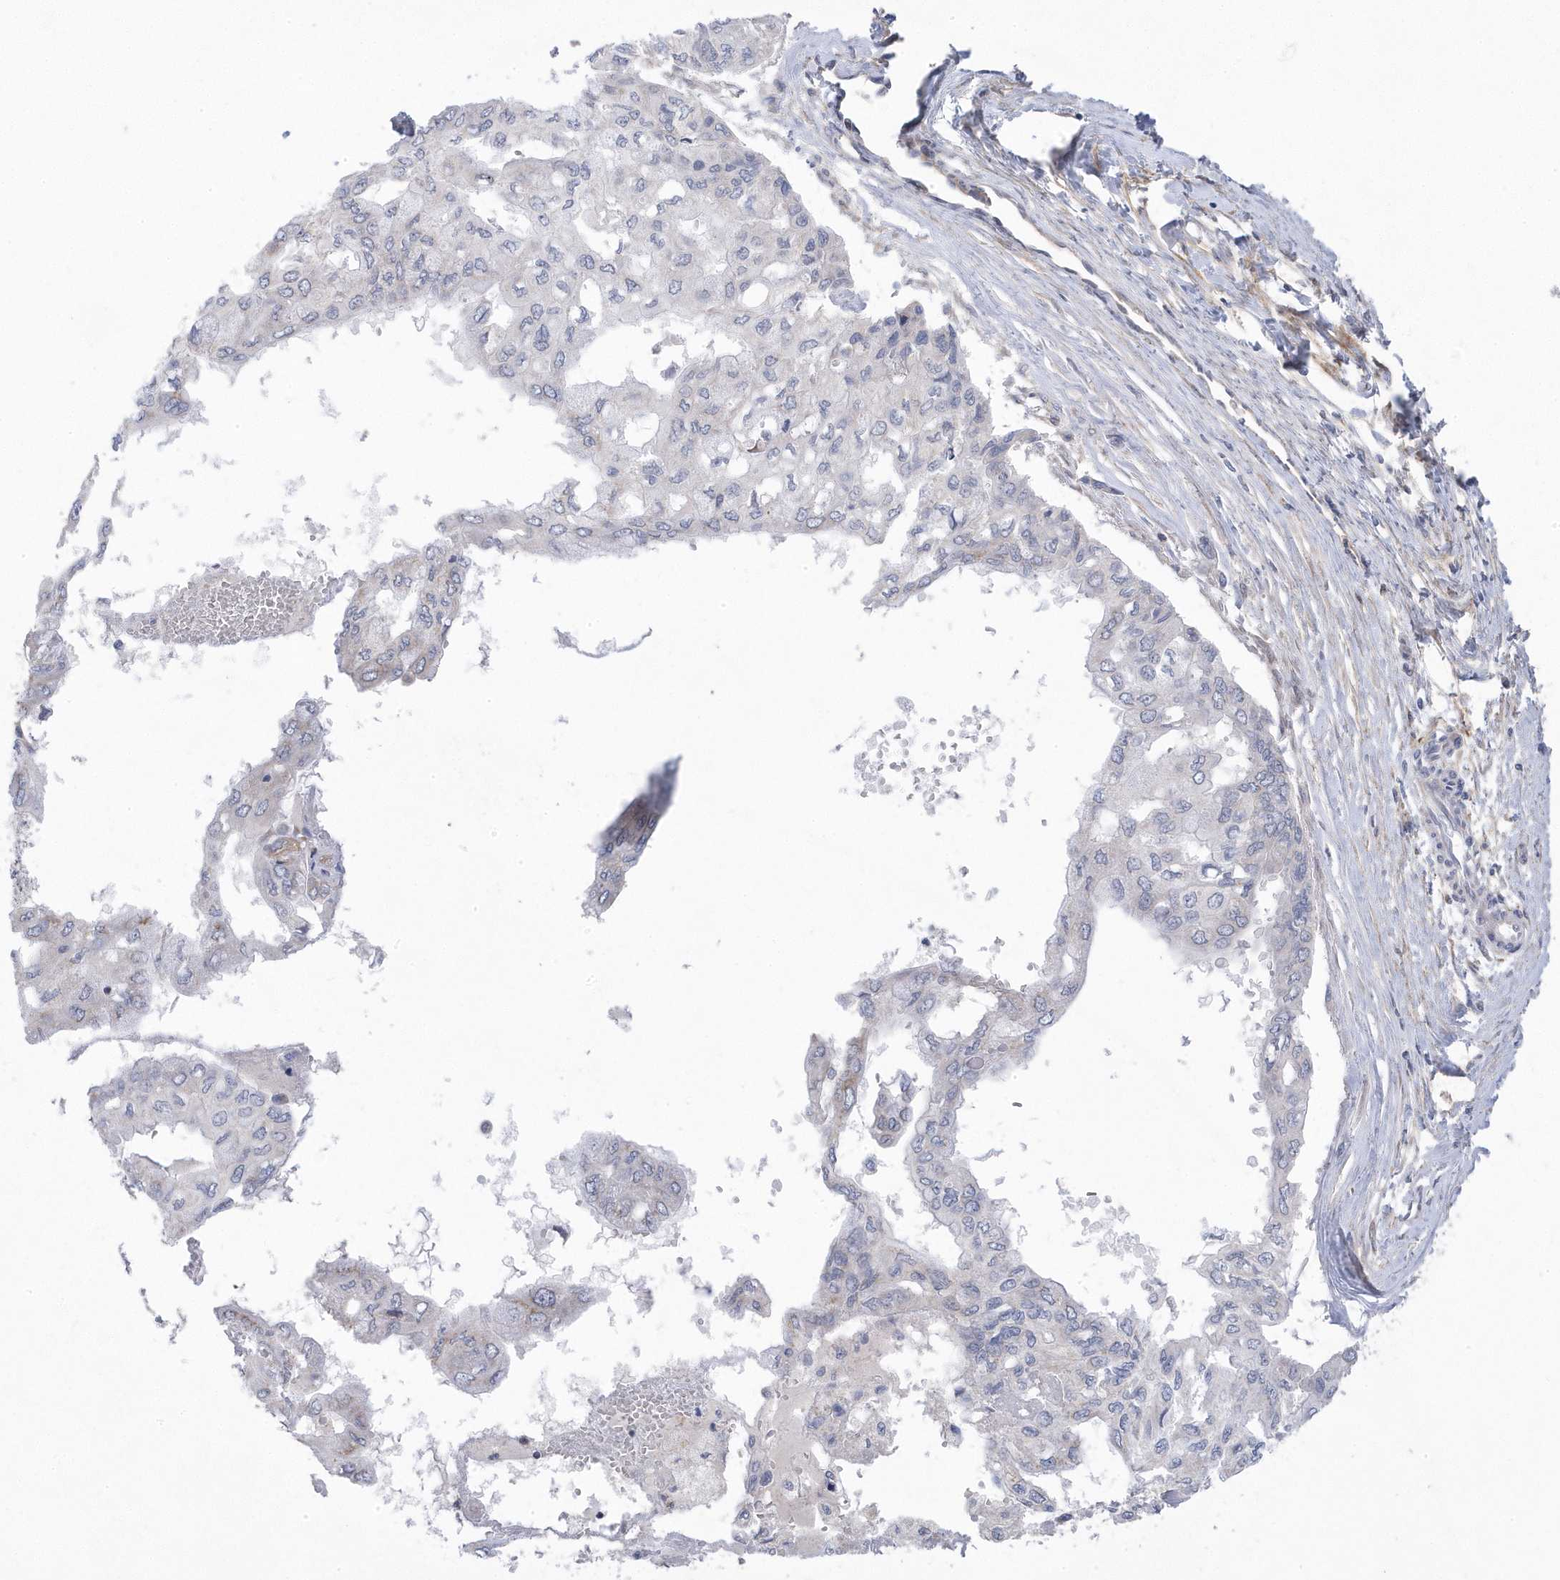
{"staining": {"intensity": "negative", "quantity": "none", "location": "none"}, "tissue": "pancreatic cancer", "cell_type": "Tumor cells", "image_type": "cancer", "snomed": [{"axis": "morphology", "description": "Adenocarcinoma, NOS"}, {"axis": "topography", "description": "Pancreas"}], "caption": "This is a histopathology image of immunohistochemistry (IHC) staining of pancreatic cancer, which shows no positivity in tumor cells.", "gene": "ANAPC1", "patient": {"sex": "male", "age": 51}}